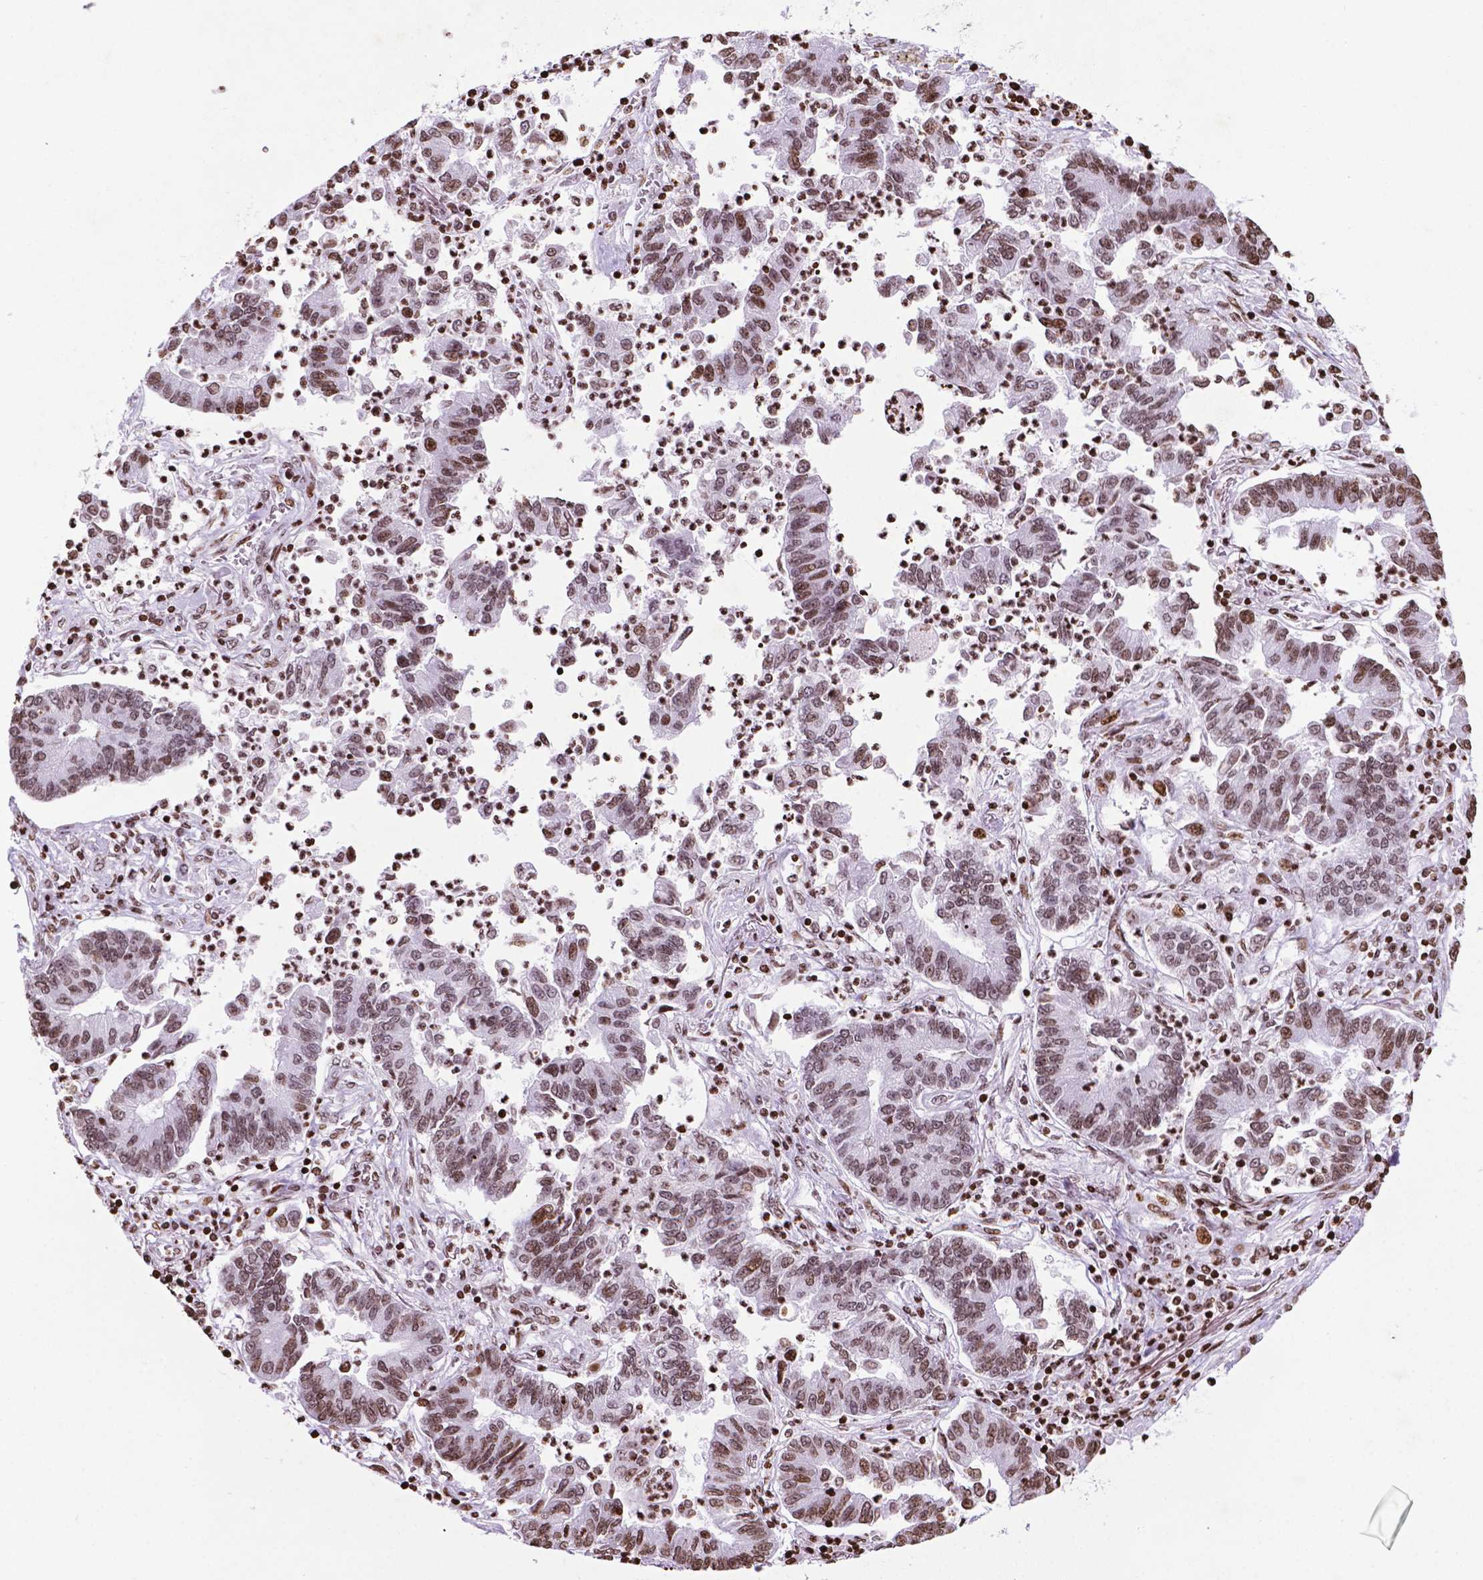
{"staining": {"intensity": "moderate", "quantity": ">75%", "location": "nuclear"}, "tissue": "lung cancer", "cell_type": "Tumor cells", "image_type": "cancer", "snomed": [{"axis": "morphology", "description": "Adenocarcinoma, NOS"}, {"axis": "topography", "description": "Lung"}], "caption": "DAB (3,3'-diaminobenzidine) immunohistochemical staining of human lung adenocarcinoma demonstrates moderate nuclear protein staining in about >75% of tumor cells.", "gene": "TMEM250", "patient": {"sex": "female", "age": 57}}